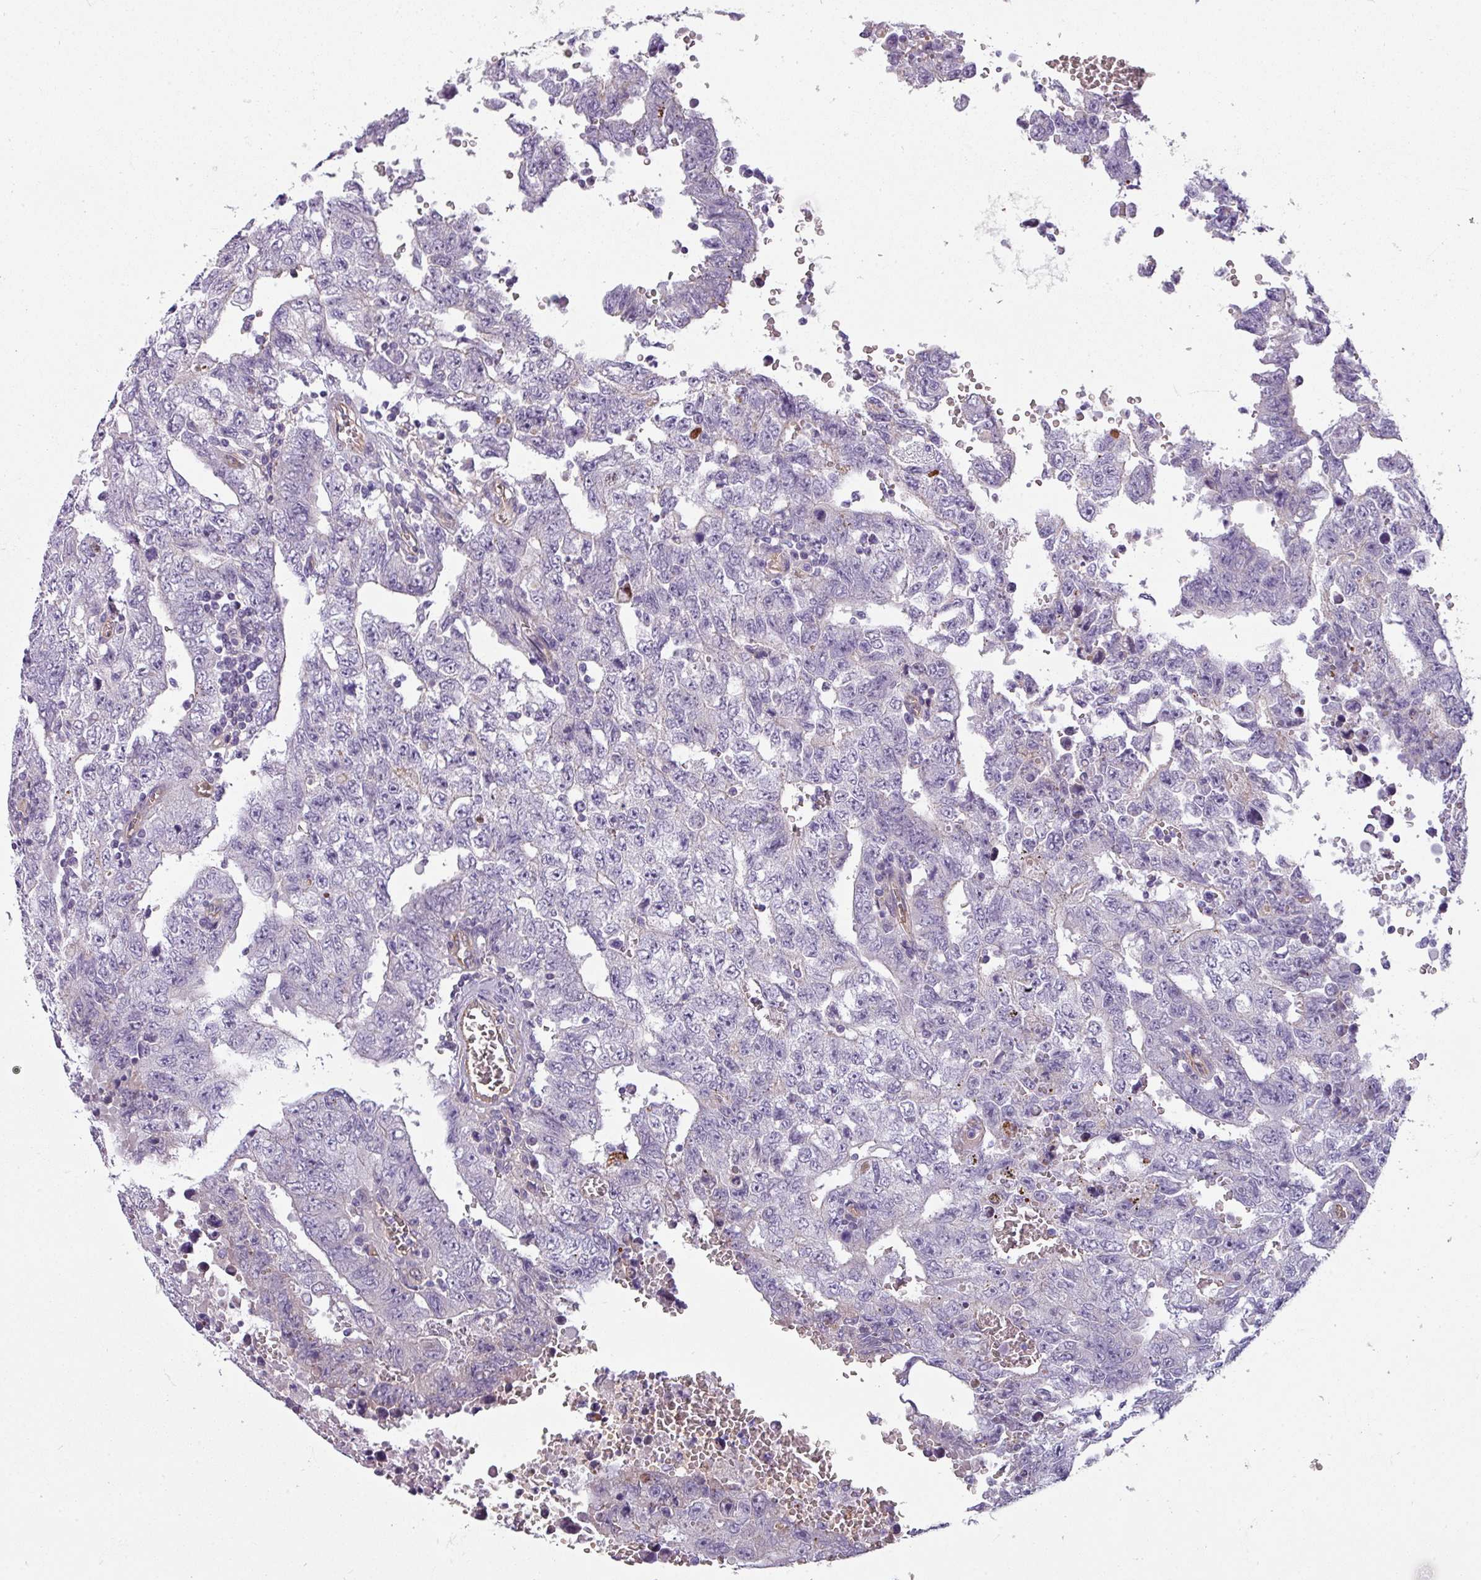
{"staining": {"intensity": "negative", "quantity": "none", "location": "none"}, "tissue": "testis cancer", "cell_type": "Tumor cells", "image_type": "cancer", "snomed": [{"axis": "morphology", "description": "Carcinoma, Embryonal, NOS"}, {"axis": "topography", "description": "Testis"}], "caption": "IHC image of neoplastic tissue: human testis cancer (embryonal carcinoma) stained with DAB exhibits no significant protein expression in tumor cells.", "gene": "BUD23", "patient": {"sex": "male", "age": 26}}